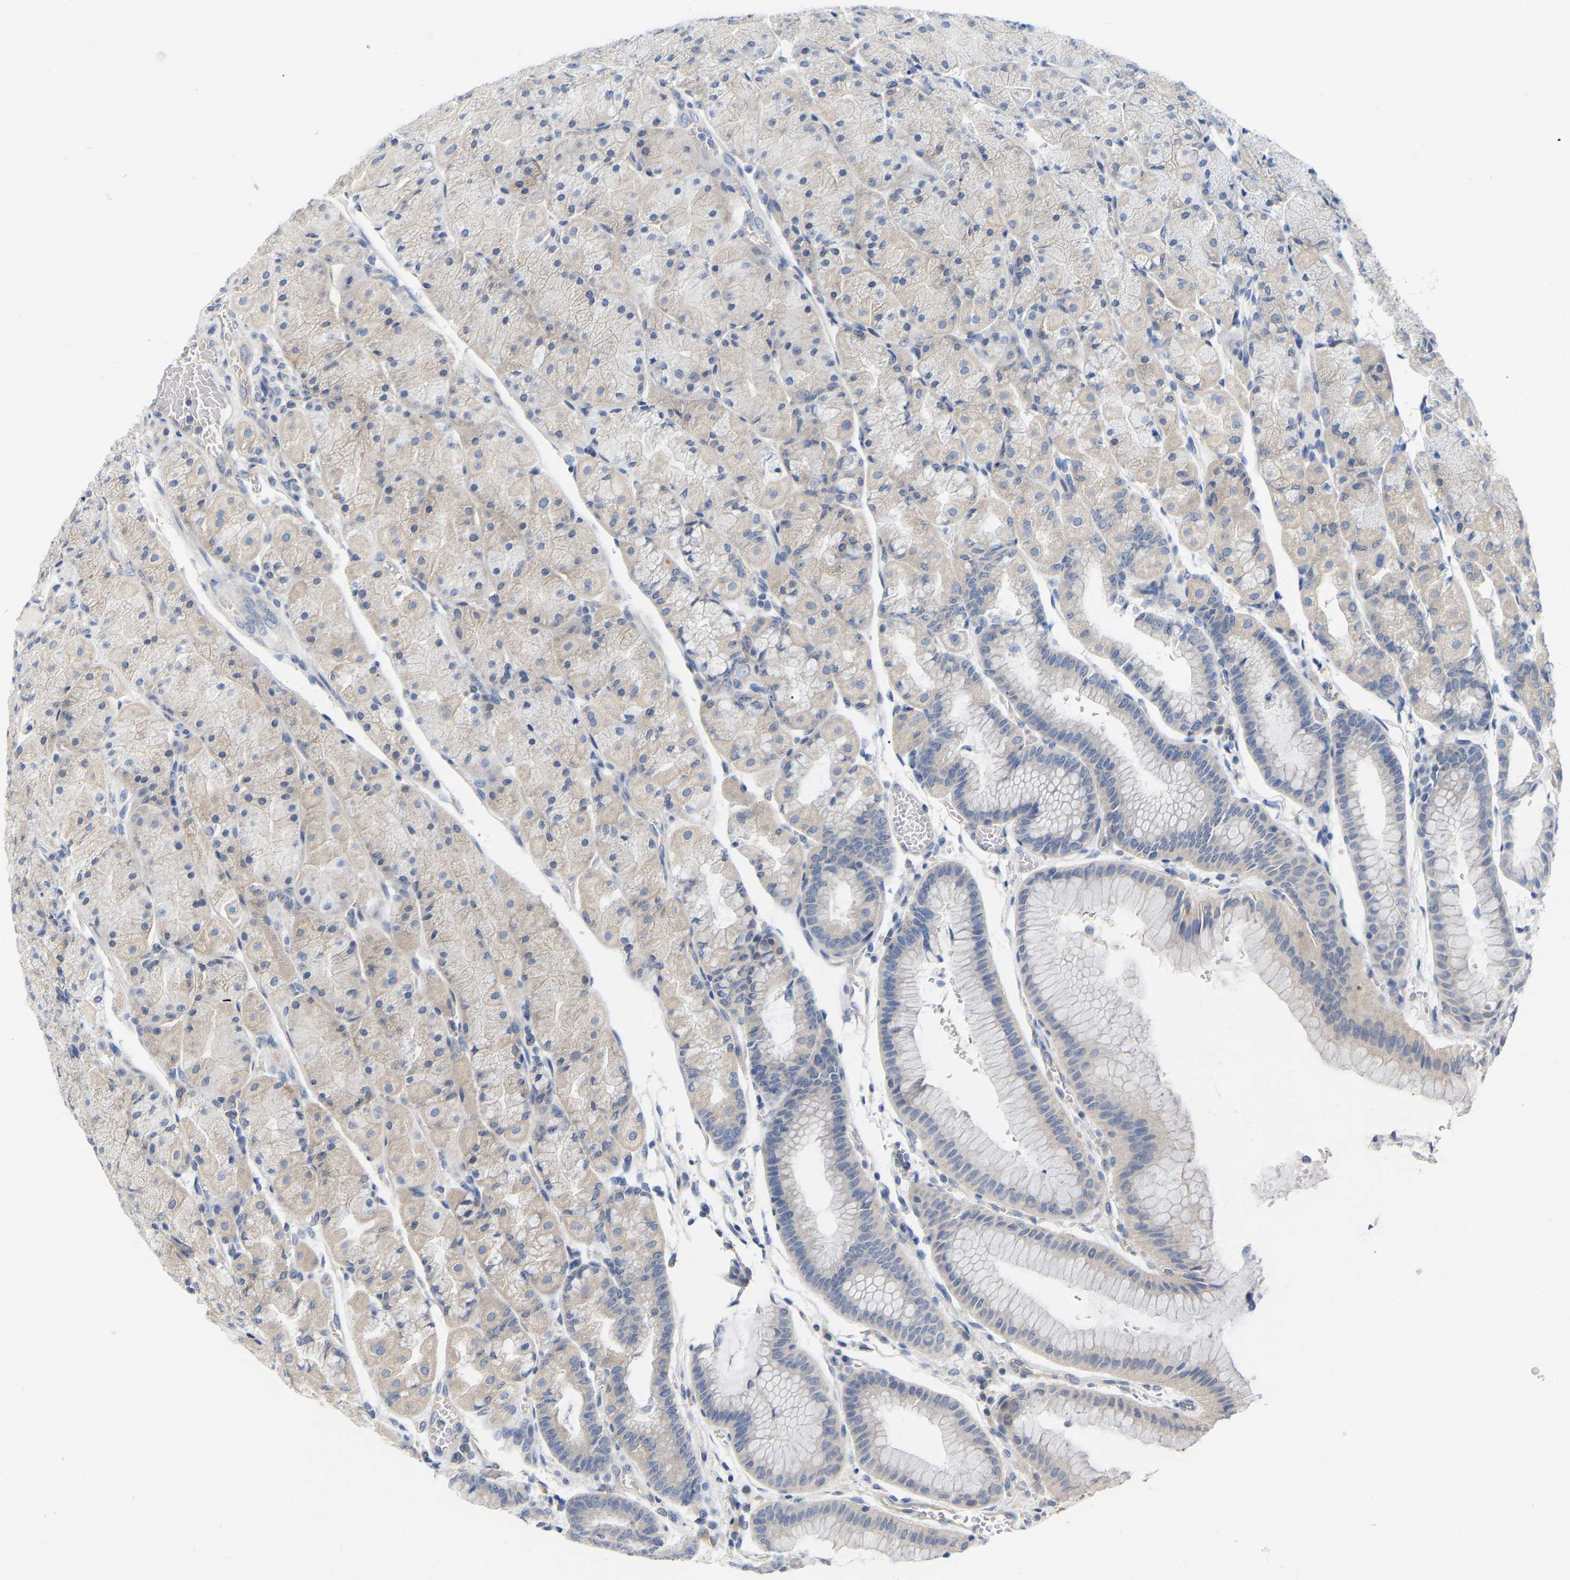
{"staining": {"intensity": "weak", "quantity": "25%-75%", "location": "cytoplasmic/membranous"}, "tissue": "stomach", "cell_type": "Glandular cells", "image_type": "normal", "snomed": [{"axis": "morphology", "description": "Normal tissue, NOS"}, {"axis": "morphology", "description": "Carcinoid, malignant, NOS"}, {"axis": "topography", "description": "Stomach, upper"}], "caption": "Immunohistochemical staining of unremarkable human stomach demonstrates 25%-75% levels of weak cytoplasmic/membranous protein expression in about 25%-75% of glandular cells. (DAB (3,3'-diaminobenzidine) IHC, brown staining for protein, blue staining for nuclei).", "gene": "WIPI2", "patient": {"sex": "male", "age": 39}}